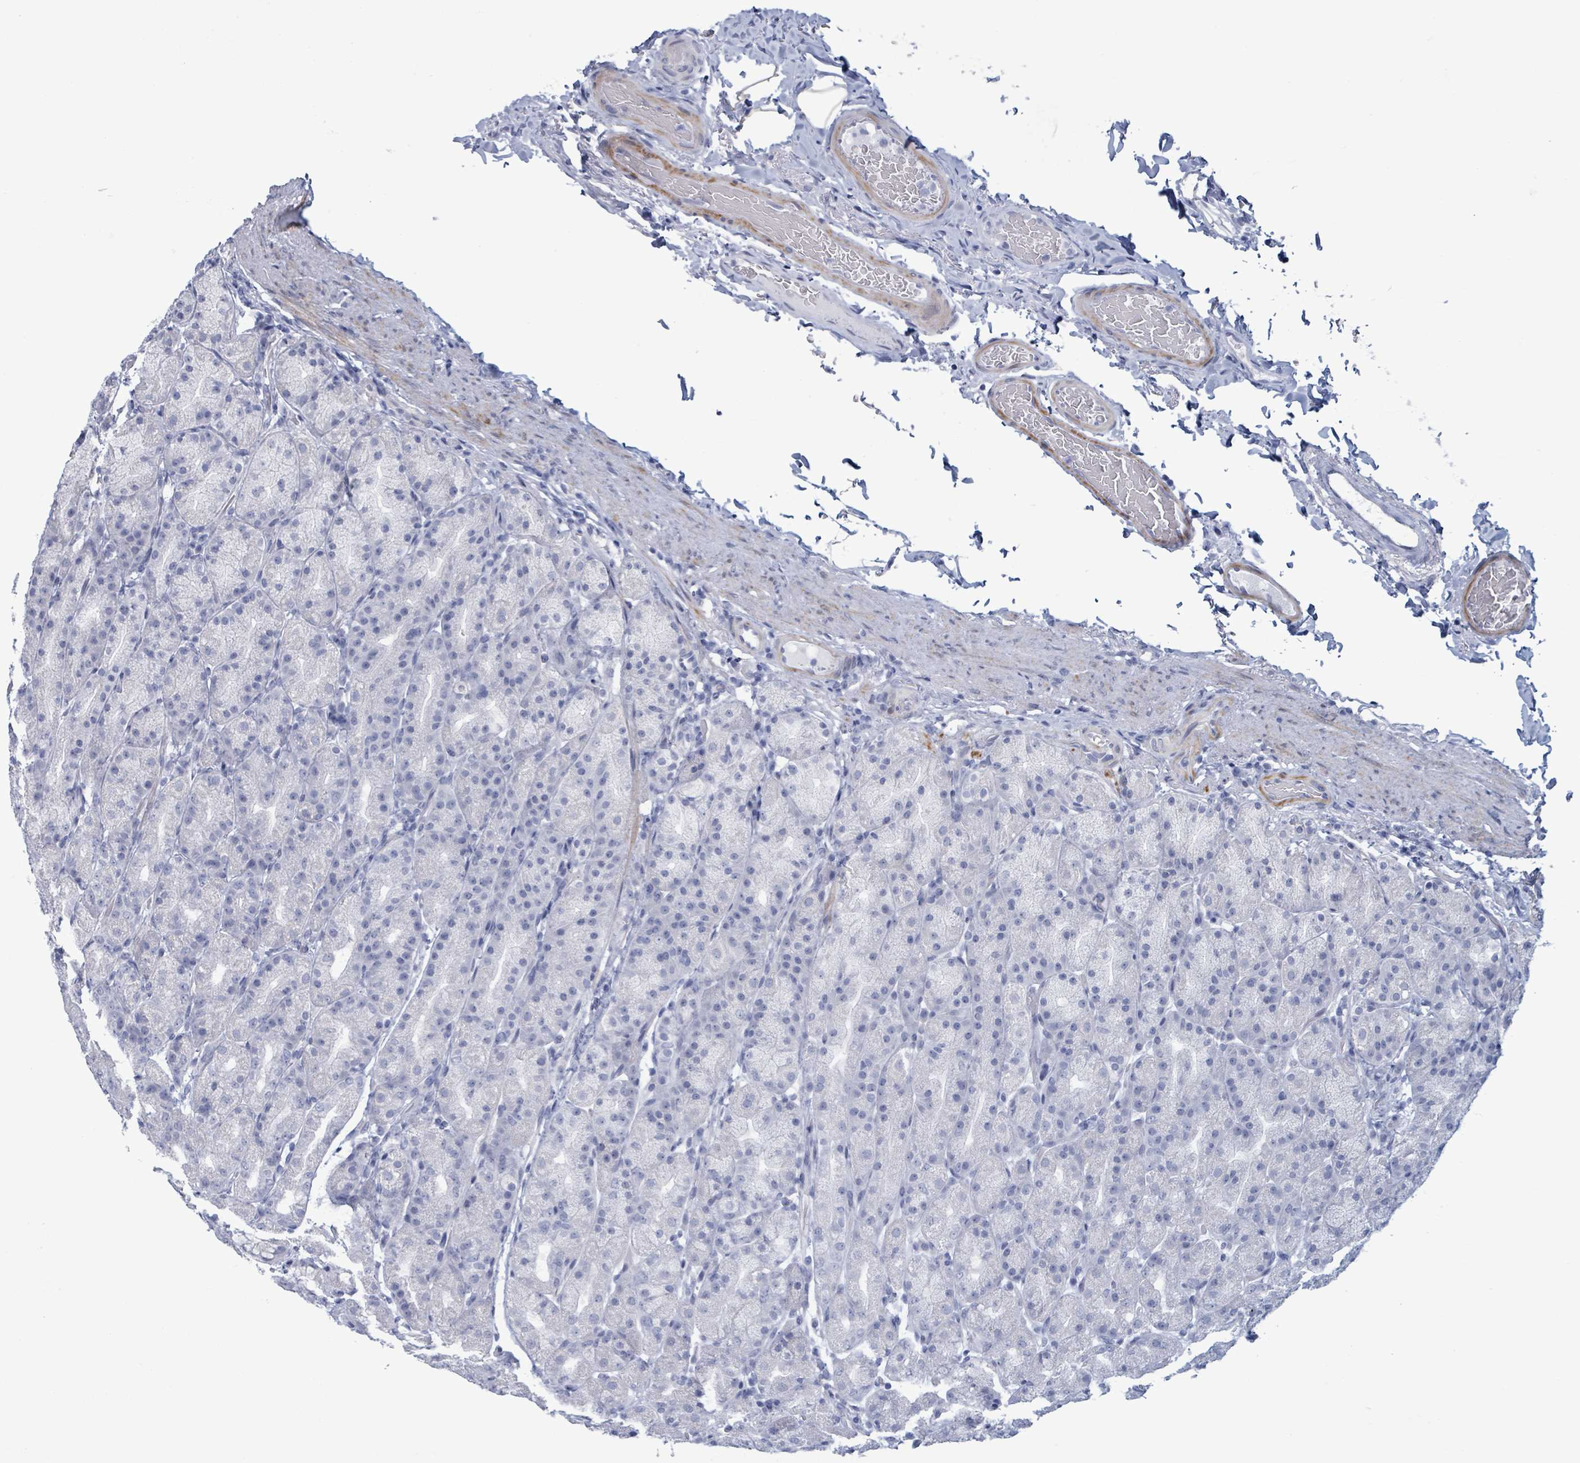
{"staining": {"intensity": "negative", "quantity": "none", "location": "none"}, "tissue": "stomach", "cell_type": "Glandular cells", "image_type": "normal", "snomed": [{"axis": "morphology", "description": "Normal tissue, NOS"}, {"axis": "topography", "description": "Stomach, upper"}, {"axis": "topography", "description": "Stomach"}], "caption": "Protein analysis of normal stomach shows no significant positivity in glandular cells. (Stains: DAB (3,3'-diaminobenzidine) immunohistochemistry (IHC) with hematoxylin counter stain, Microscopy: brightfield microscopy at high magnification).", "gene": "ZNF771", "patient": {"sex": "male", "age": 68}}